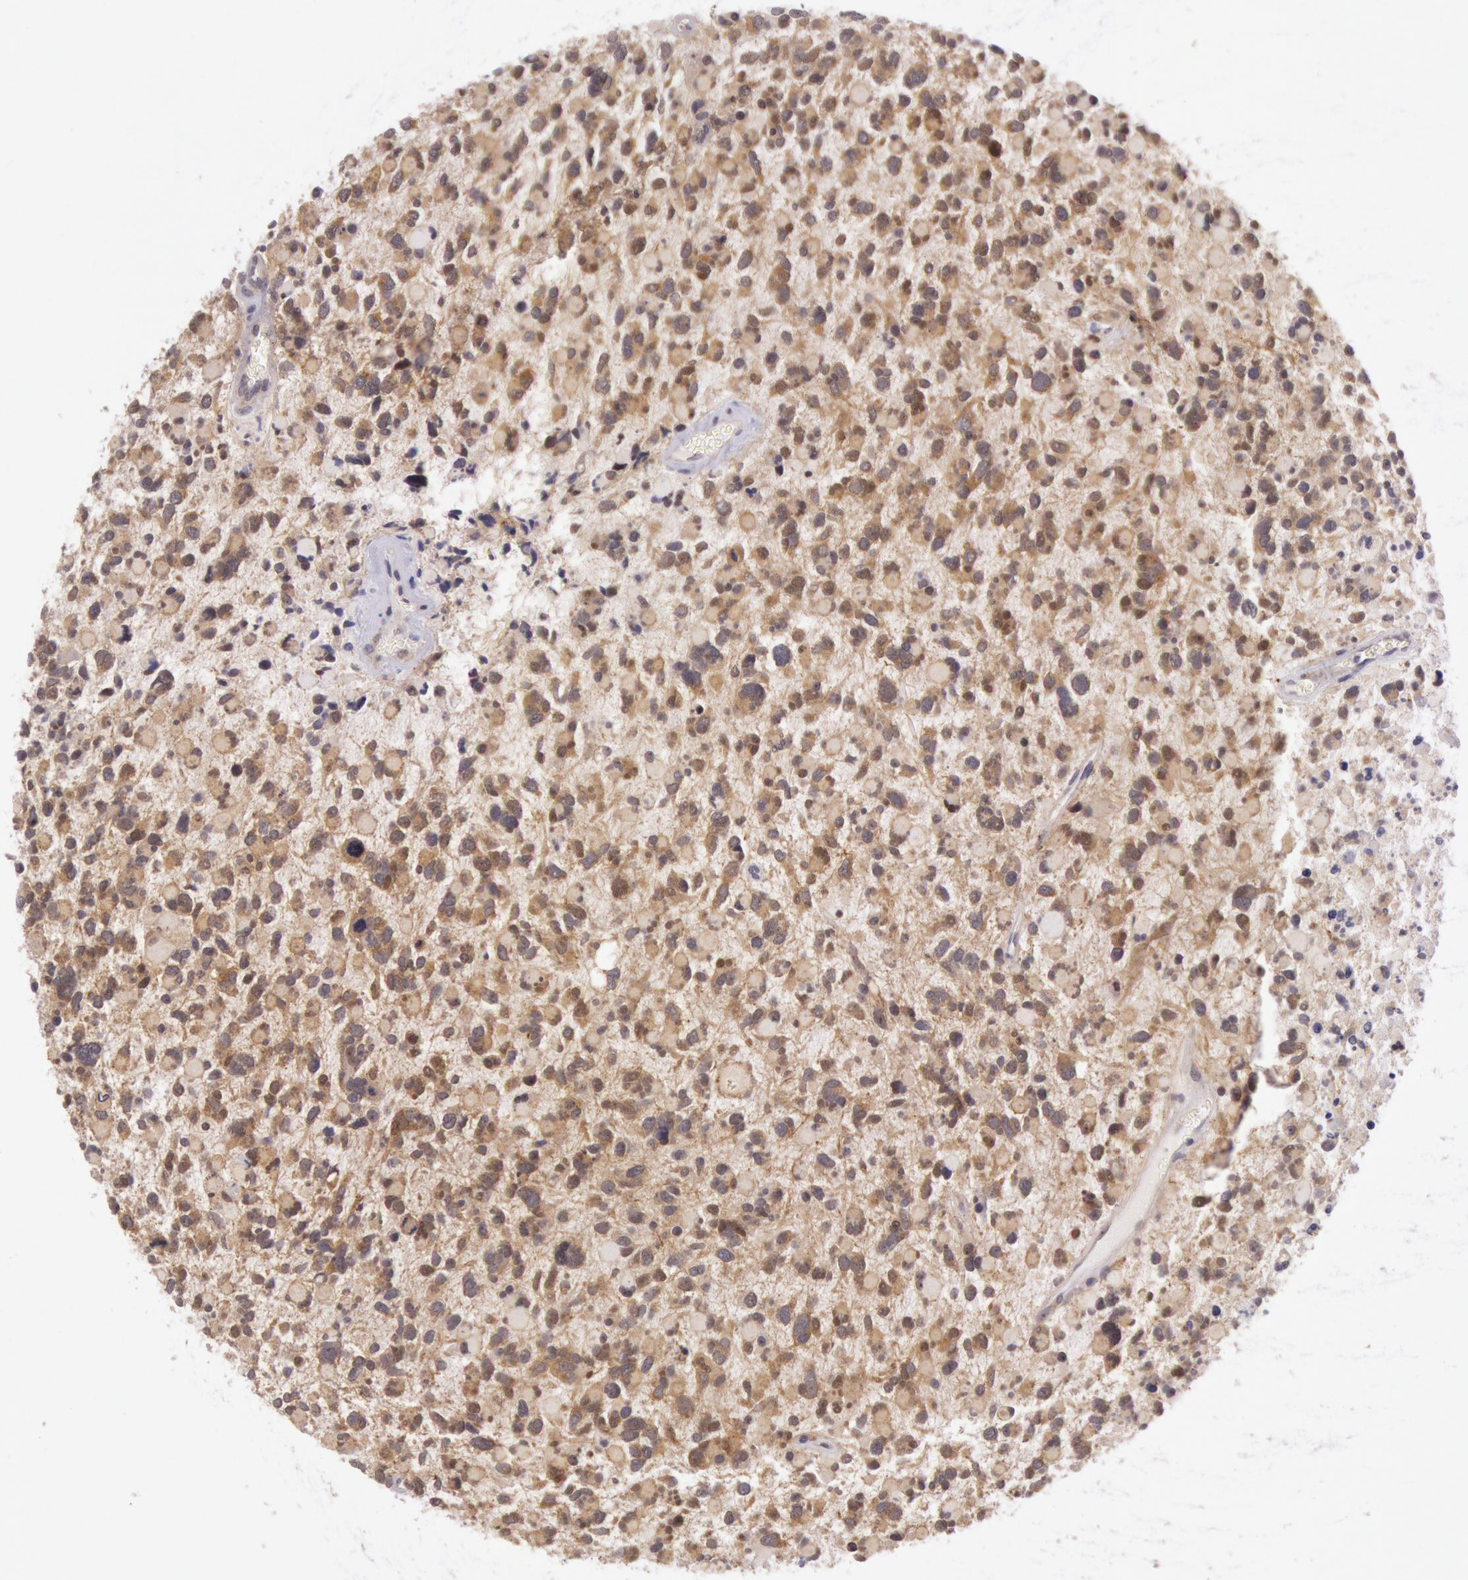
{"staining": {"intensity": "moderate", "quantity": ">75%", "location": "cytoplasmic/membranous"}, "tissue": "glioma", "cell_type": "Tumor cells", "image_type": "cancer", "snomed": [{"axis": "morphology", "description": "Glioma, malignant, High grade"}, {"axis": "topography", "description": "Brain"}], "caption": "Immunohistochemistry of glioma shows medium levels of moderate cytoplasmic/membranous staining in approximately >75% of tumor cells.", "gene": "CDK16", "patient": {"sex": "female", "age": 37}}